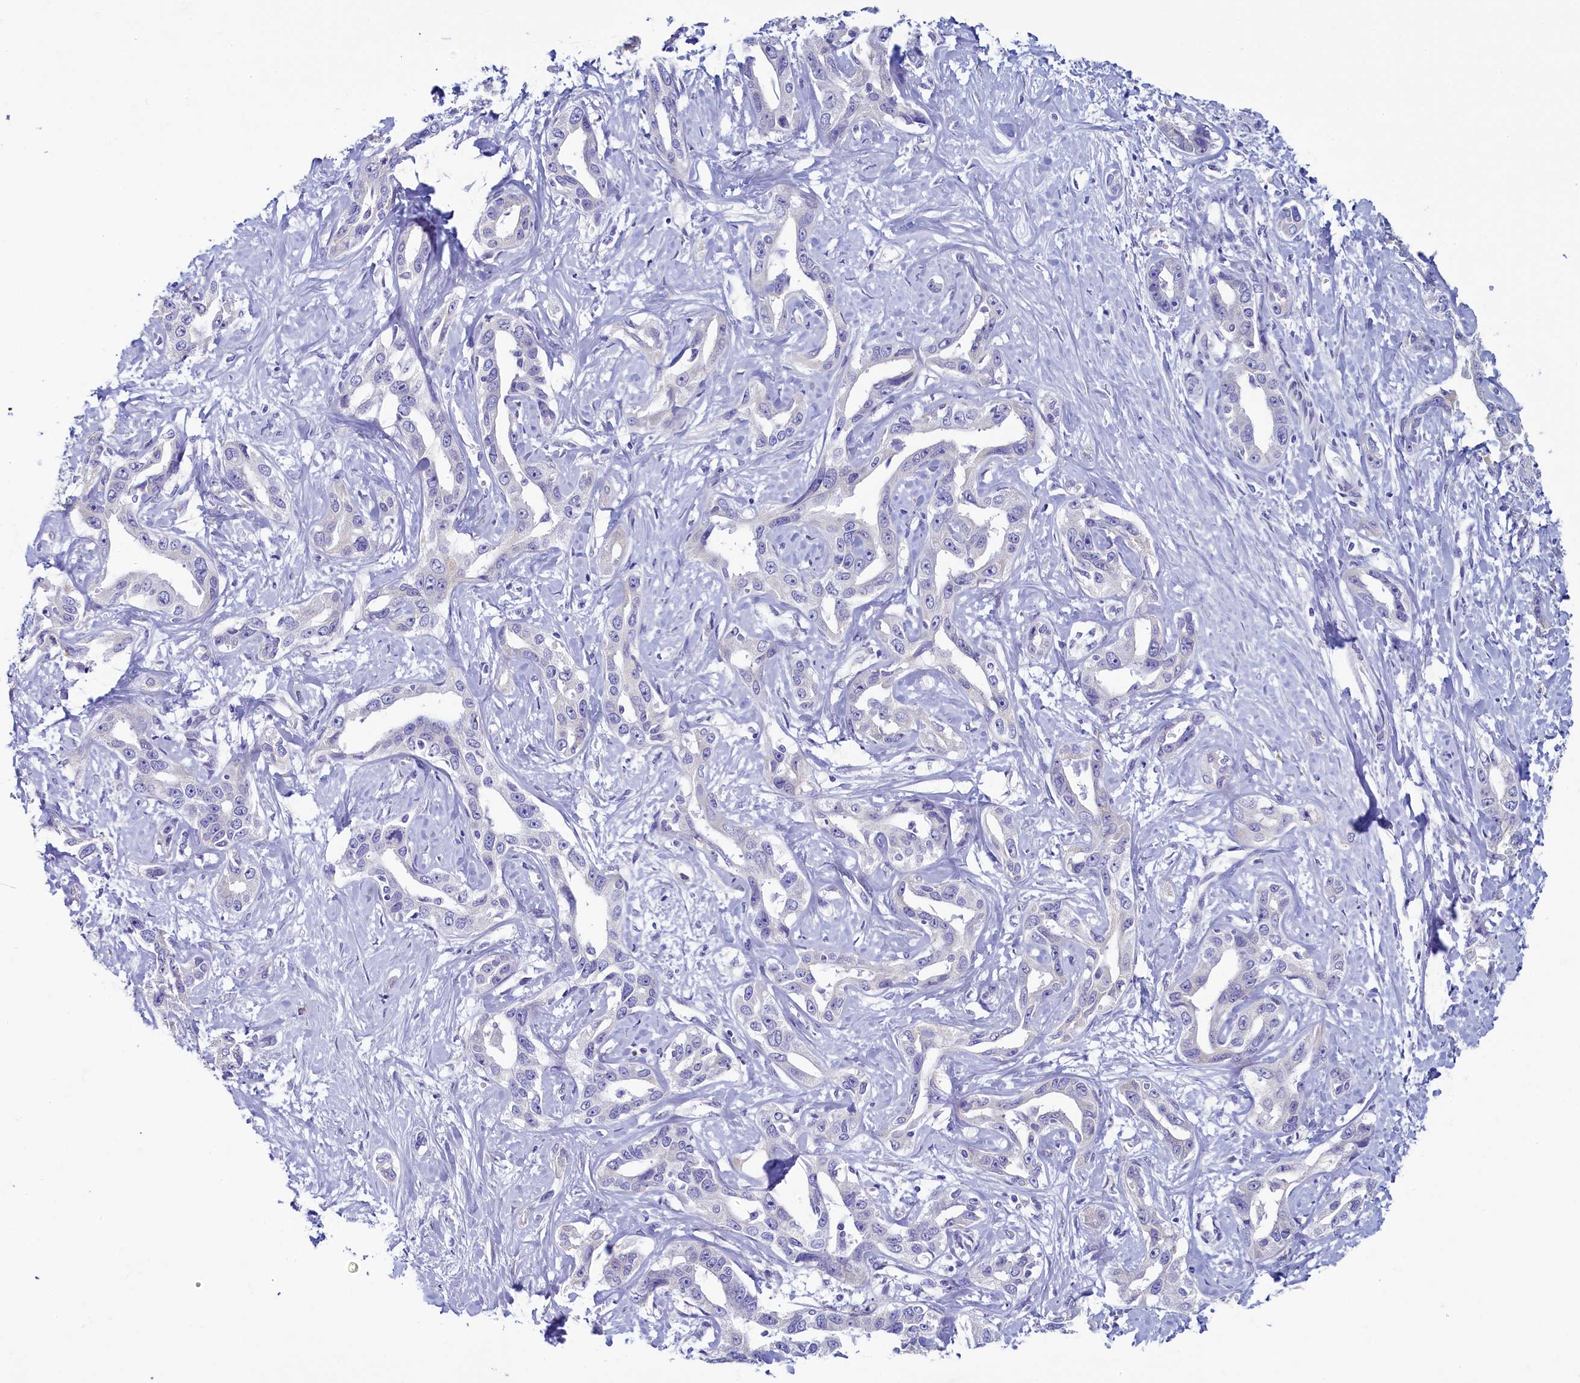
{"staining": {"intensity": "negative", "quantity": "none", "location": "none"}, "tissue": "liver cancer", "cell_type": "Tumor cells", "image_type": "cancer", "snomed": [{"axis": "morphology", "description": "Cholangiocarcinoma"}, {"axis": "topography", "description": "Liver"}], "caption": "Immunohistochemistry (IHC) histopathology image of neoplastic tissue: liver cholangiocarcinoma stained with DAB demonstrates no significant protein staining in tumor cells.", "gene": "SKA3", "patient": {"sex": "male", "age": 59}}